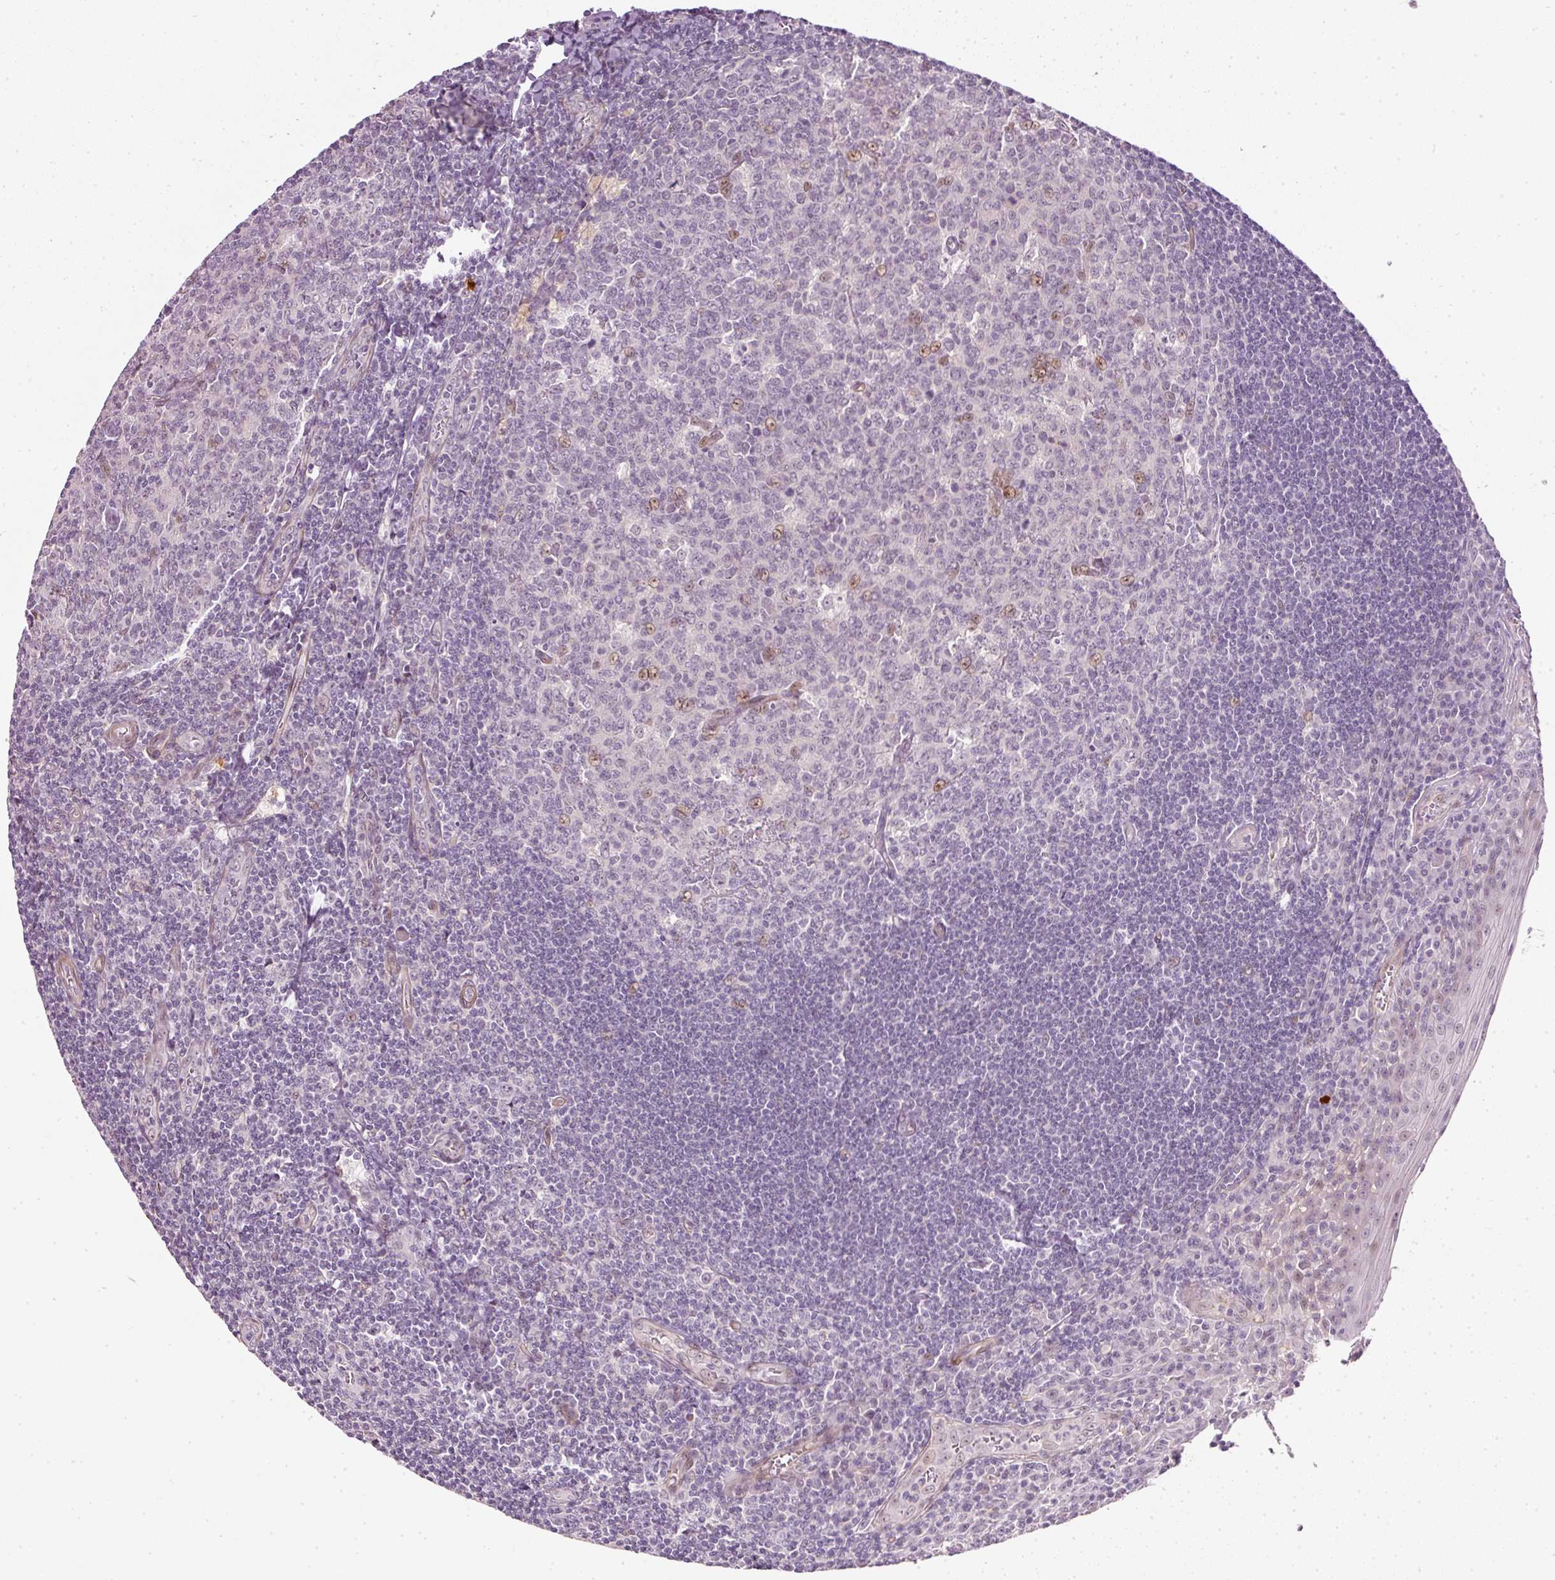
{"staining": {"intensity": "moderate", "quantity": "<25%", "location": "nuclear"}, "tissue": "tonsil", "cell_type": "Germinal center cells", "image_type": "normal", "snomed": [{"axis": "morphology", "description": "Normal tissue, NOS"}, {"axis": "topography", "description": "Tonsil"}], "caption": "A photomicrograph showing moderate nuclear positivity in about <25% of germinal center cells in unremarkable tonsil, as visualized by brown immunohistochemical staining.", "gene": "TOGARAM1", "patient": {"sex": "male", "age": 27}}